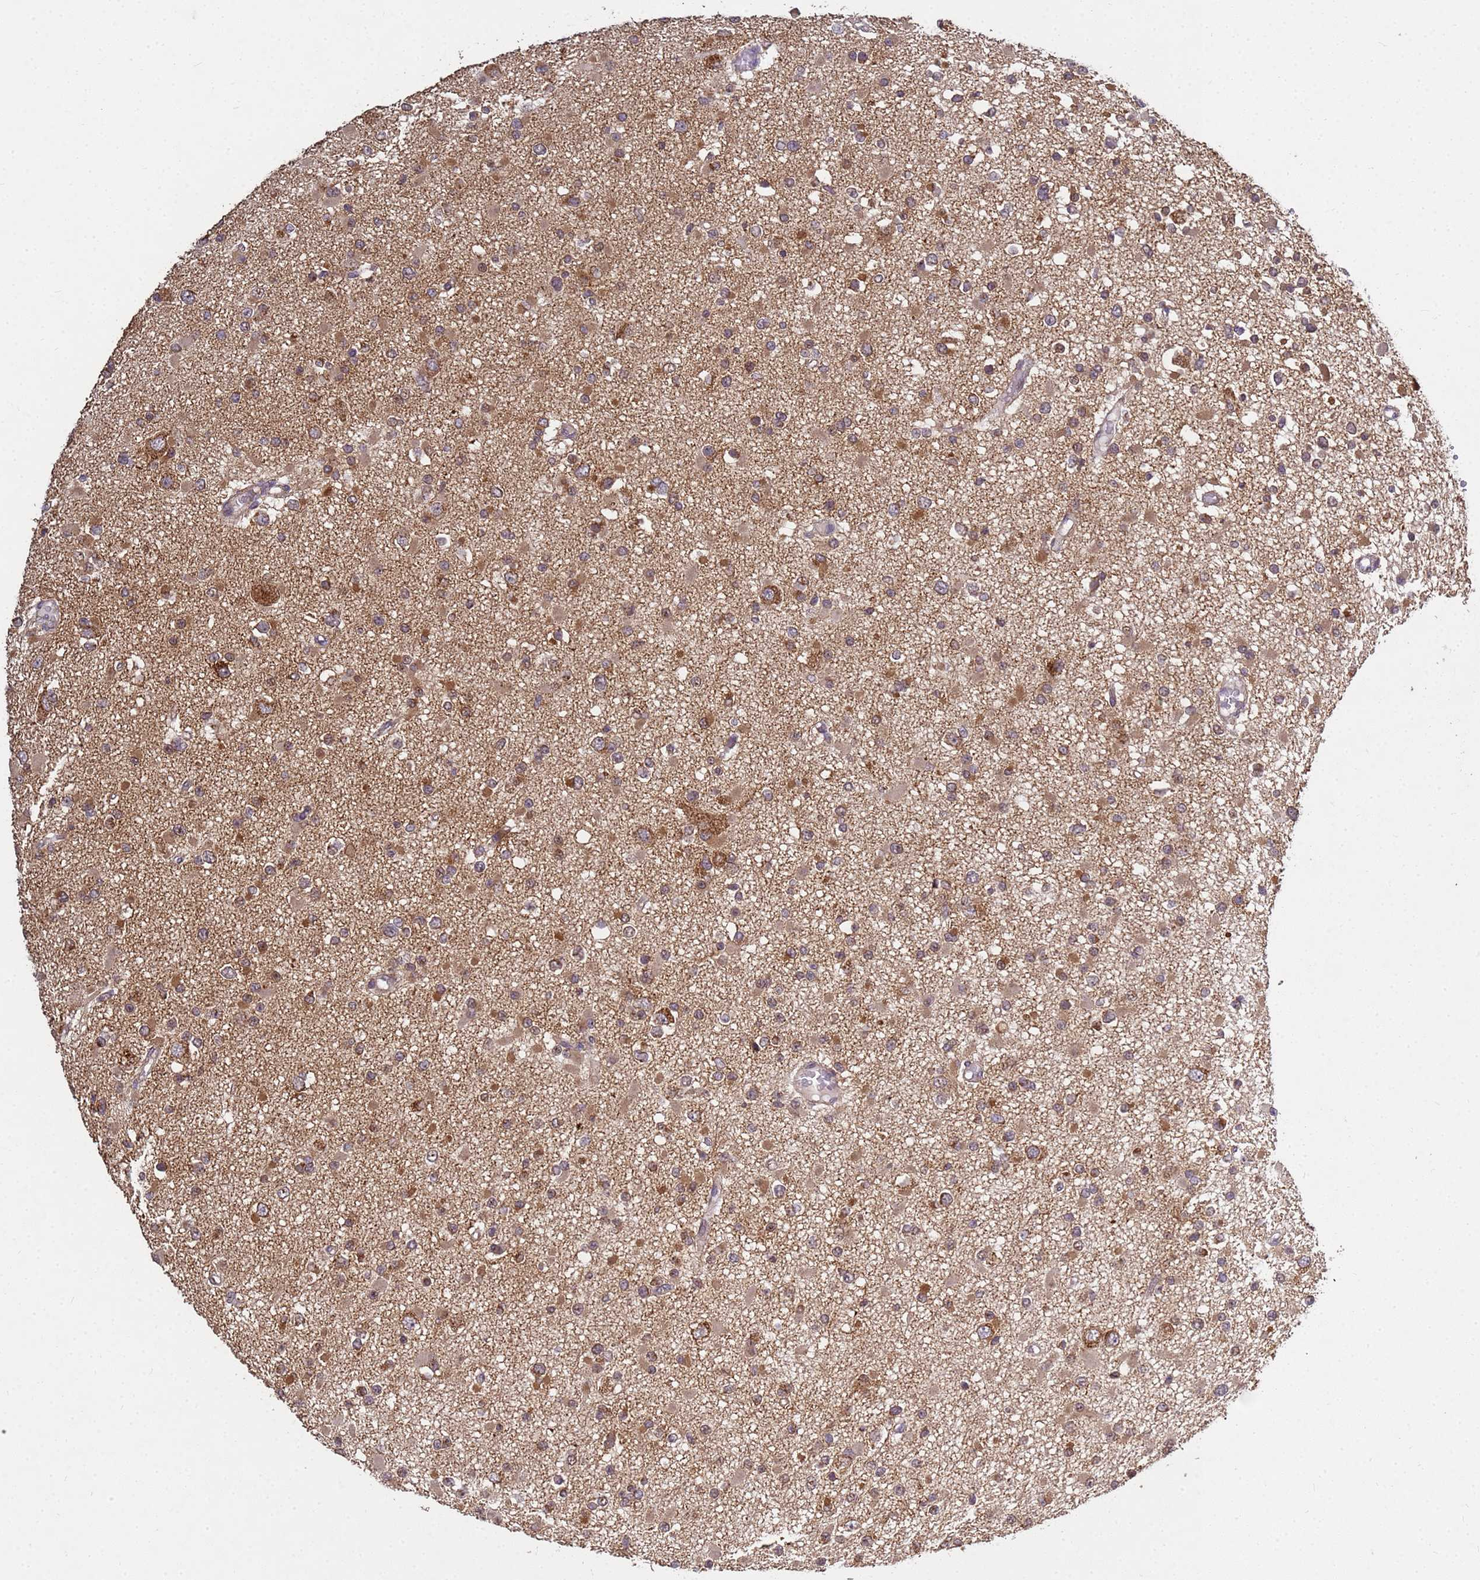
{"staining": {"intensity": "moderate", "quantity": ">75%", "location": "cytoplasmic/membranous"}, "tissue": "glioma", "cell_type": "Tumor cells", "image_type": "cancer", "snomed": [{"axis": "morphology", "description": "Glioma, malignant, Low grade"}, {"axis": "topography", "description": "Brain"}], "caption": "Approximately >75% of tumor cells in malignant low-grade glioma exhibit moderate cytoplasmic/membranous protein positivity as visualized by brown immunohistochemical staining.", "gene": "P2RX7", "patient": {"sex": "female", "age": 22}}